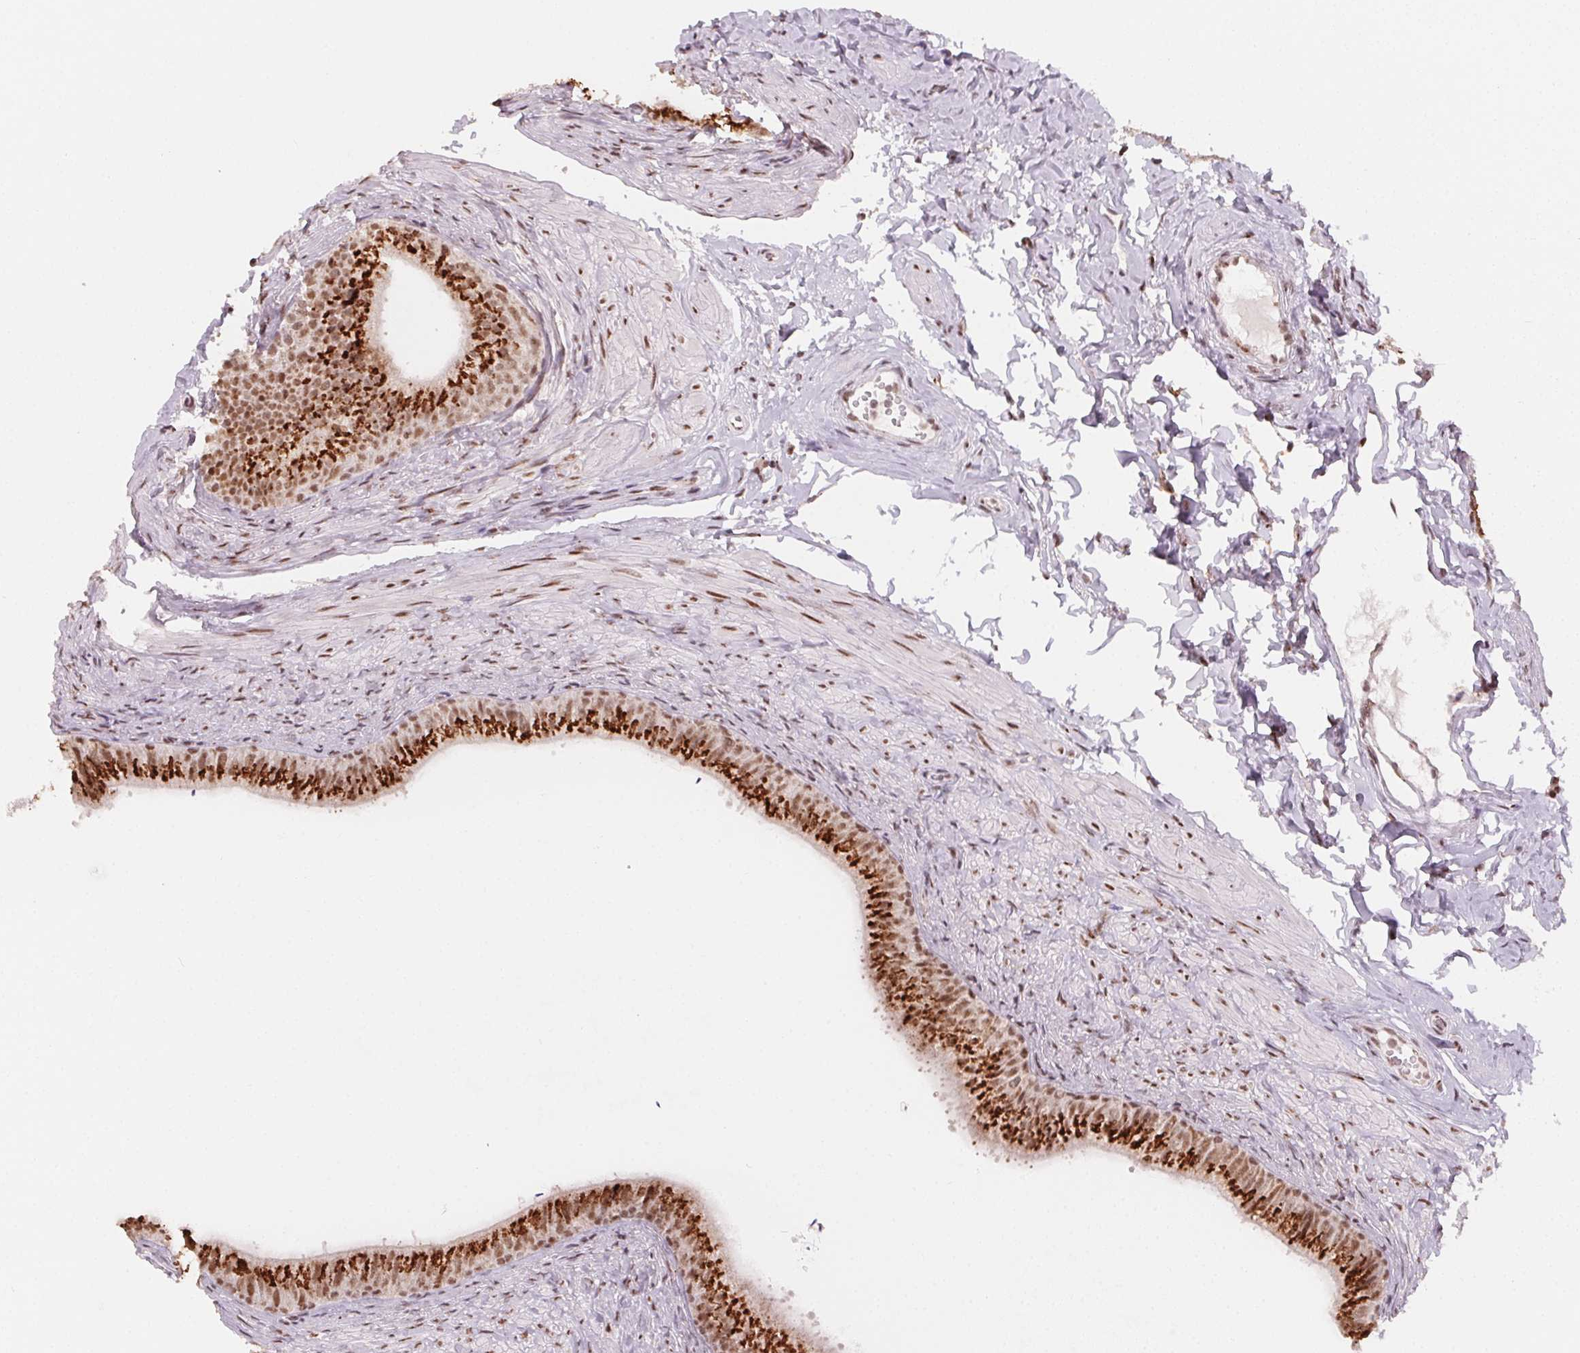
{"staining": {"intensity": "strong", "quantity": ">75%", "location": "cytoplasmic/membranous,nuclear"}, "tissue": "epididymis", "cell_type": "Glandular cells", "image_type": "normal", "snomed": [{"axis": "morphology", "description": "Normal tissue, NOS"}, {"axis": "topography", "description": "Epididymis, spermatic cord, NOS"}, {"axis": "topography", "description": "Epididymis"}, {"axis": "topography", "description": "Peripheral nerve tissue"}], "caption": "IHC of benign human epididymis demonstrates high levels of strong cytoplasmic/membranous,nuclear staining in about >75% of glandular cells.", "gene": "TOPORS", "patient": {"sex": "male", "age": 29}}